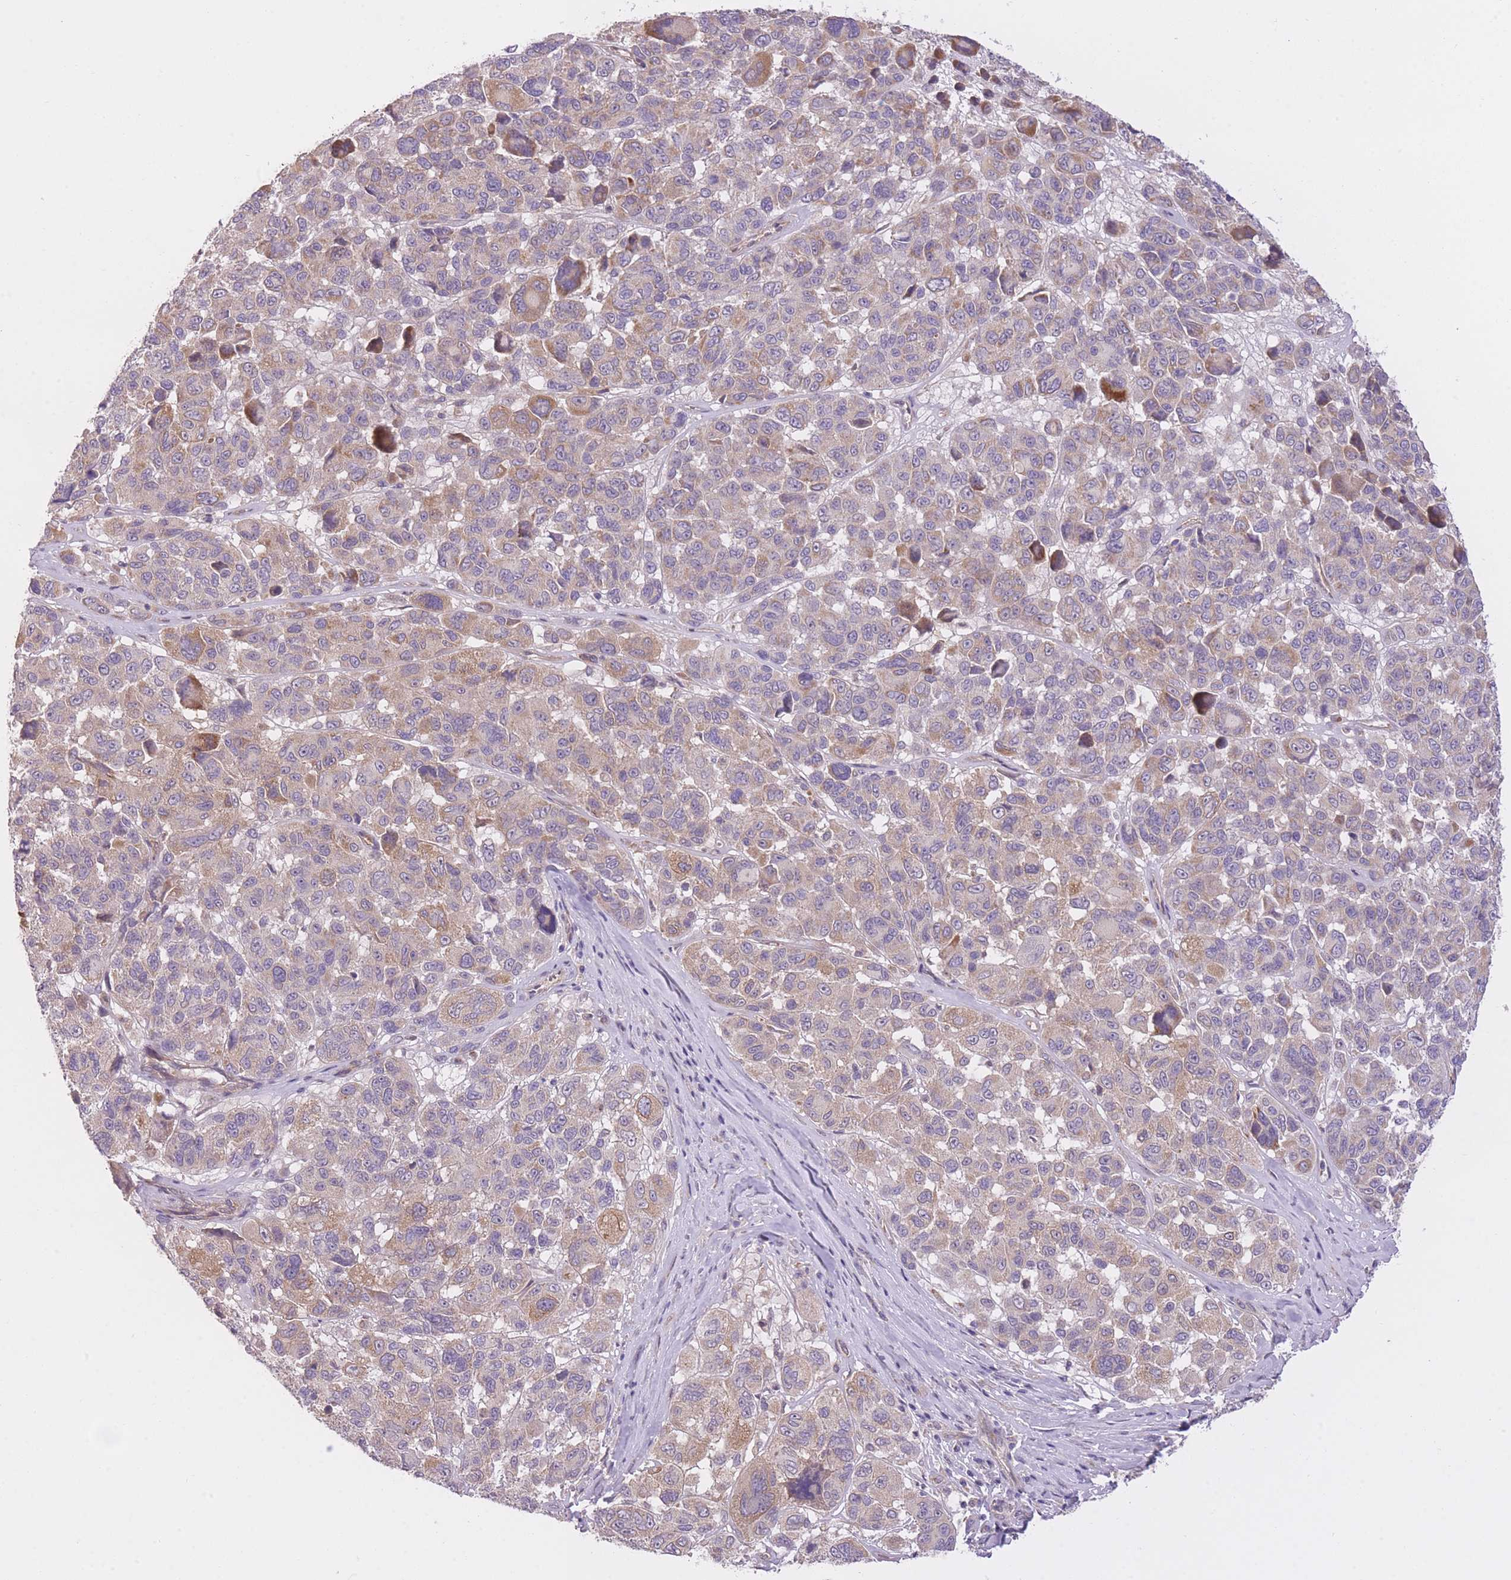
{"staining": {"intensity": "weak", "quantity": "25%-75%", "location": "cytoplasmic/membranous"}, "tissue": "melanoma", "cell_type": "Tumor cells", "image_type": "cancer", "snomed": [{"axis": "morphology", "description": "Malignant melanoma, NOS"}, {"axis": "topography", "description": "Skin"}], "caption": "The immunohistochemical stain shows weak cytoplasmic/membranous positivity in tumor cells of malignant melanoma tissue.", "gene": "REV1", "patient": {"sex": "female", "age": 66}}